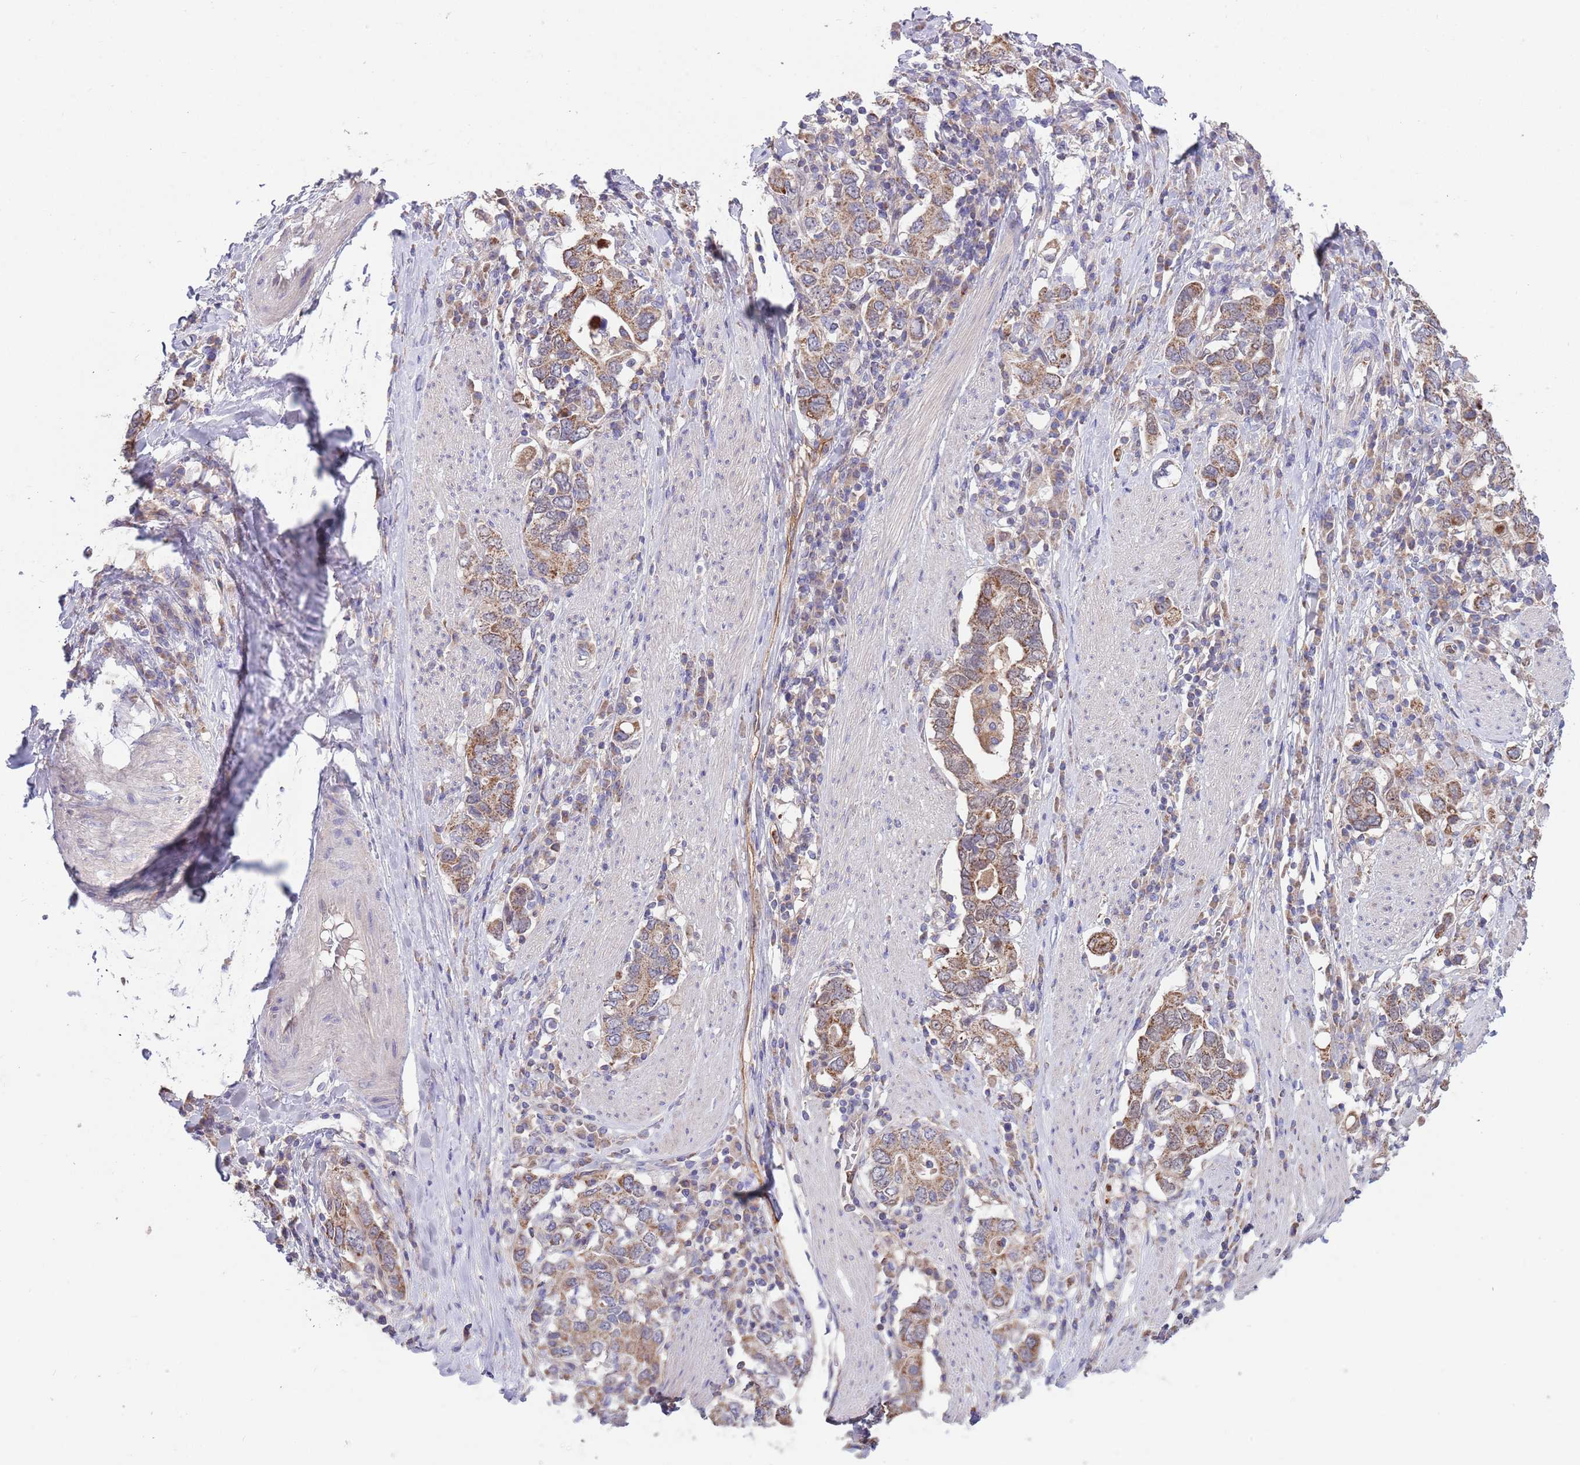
{"staining": {"intensity": "moderate", "quantity": ">75%", "location": "cytoplasmic/membranous"}, "tissue": "stomach cancer", "cell_type": "Tumor cells", "image_type": "cancer", "snomed": [{"axis": "morphology", "description": "Adenocarcinoma, NOS"}, {"axis": "topography", "description": "Stomach, upper"}, {"axis": "topography", "description": "Stomach"}], "caption": "Protein expression analysis of human stomach cancer reveals moderate cytoplasmic/membranous staining in about >75% of tumor cells. (brown staining indicates protein expression, while blue staining denotes nuclei).", "gene": "DDT", "patient": {"sex": "male", "age": 62}}